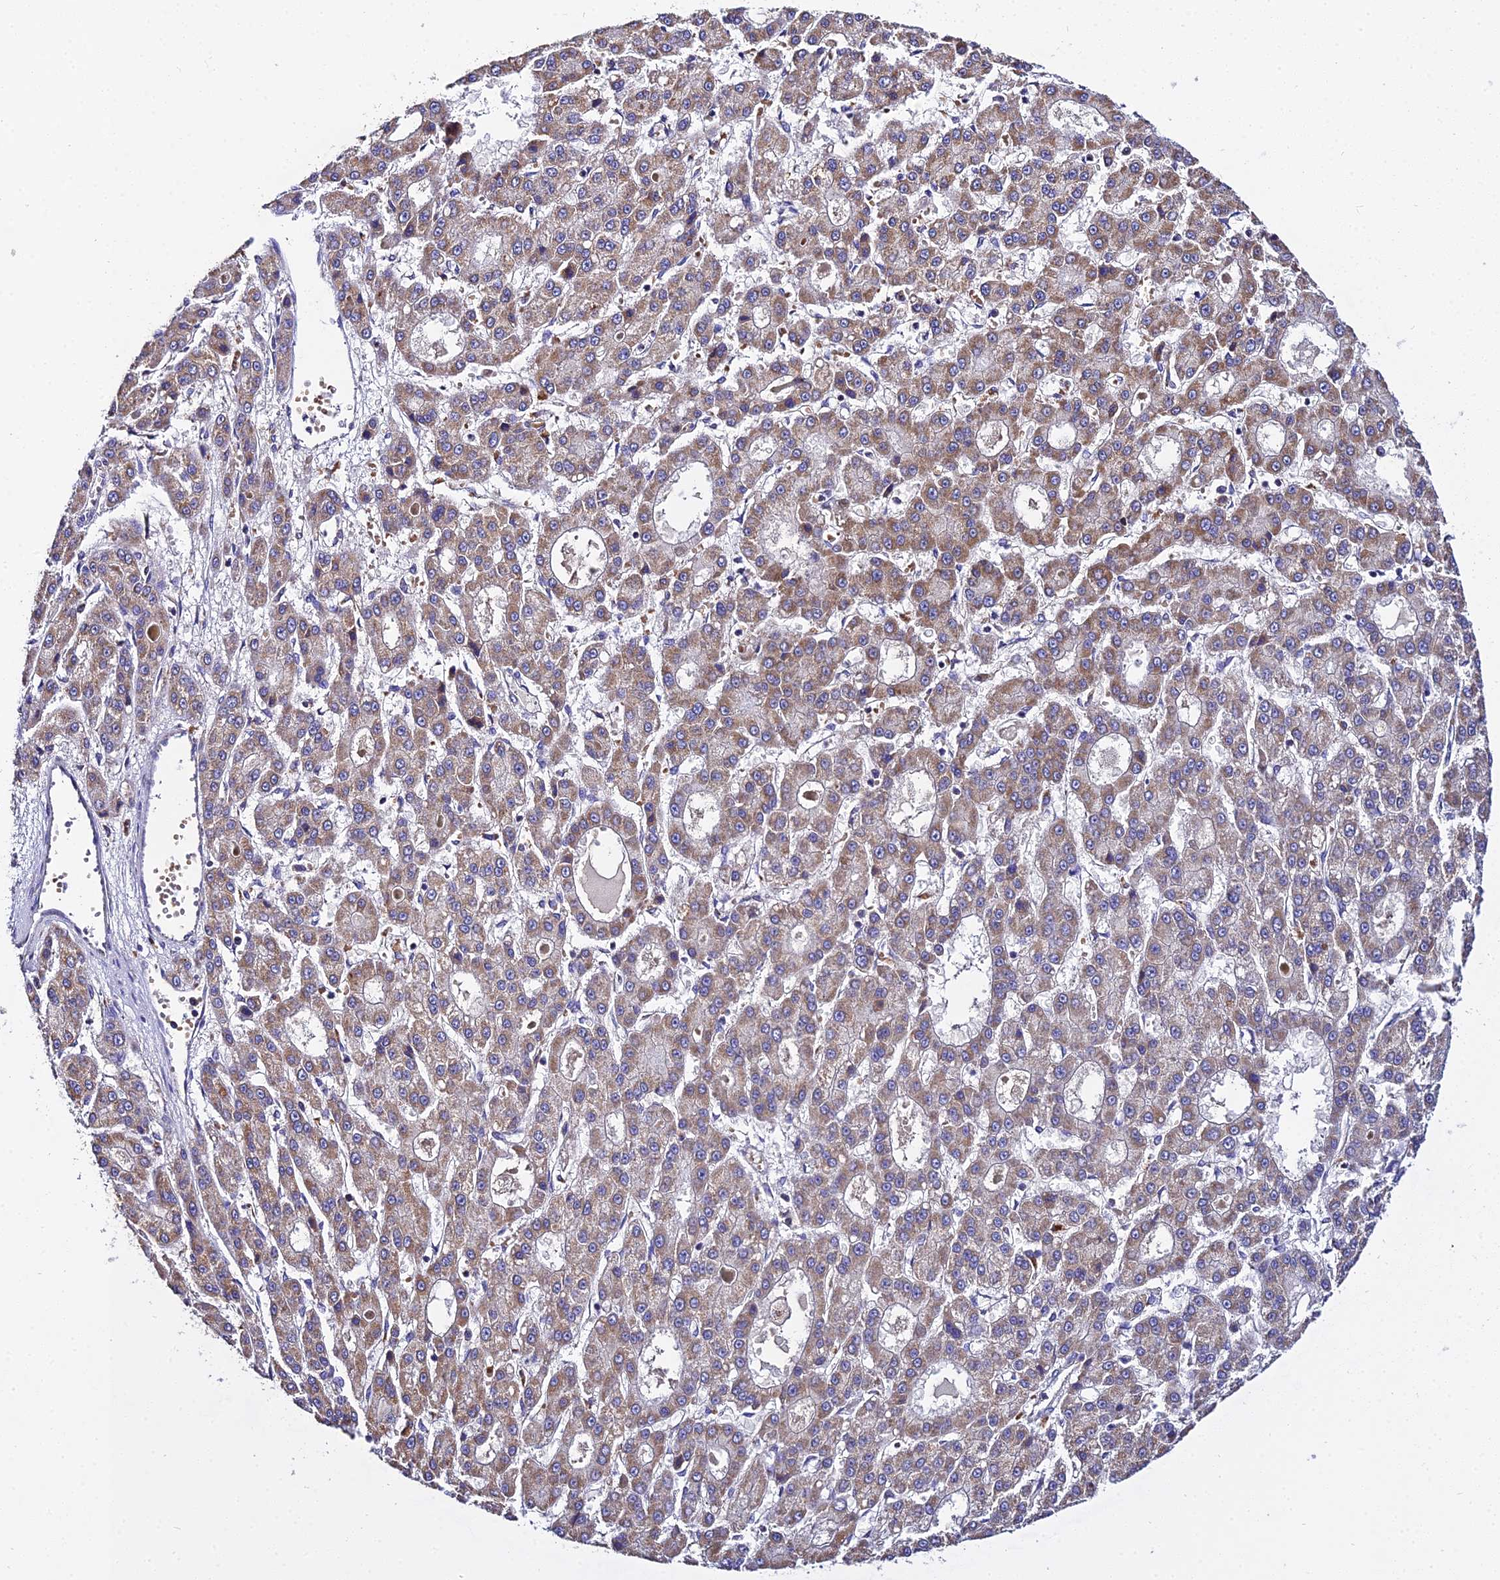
{"staining": {"intensity": "moderate", "quantity": ">75%", "location": "cytoplasmic/membranous"}, "tissue": "liver cancer", "cell_type": "Tumor cells", "image_type": "cancer", "snomed": [{"axis": "morphology", "description": "Carcinoma, Hepatocellular, NOS"}, {"axis": "topography", "description": "Liver"}], "caption": "Protein analysis of liver cancer tissue exhibits moderate cytoplasmic/membranous positivity in about >75% of tumor cells. The protein is stained brown, and the nuclei are stained in blue (DAB (3,3'-diaminobenzidine) IHC with brightfield microscopy, high magnification).", "gene": "TYW5", "patient": {"sex": "male", "age": 70}}